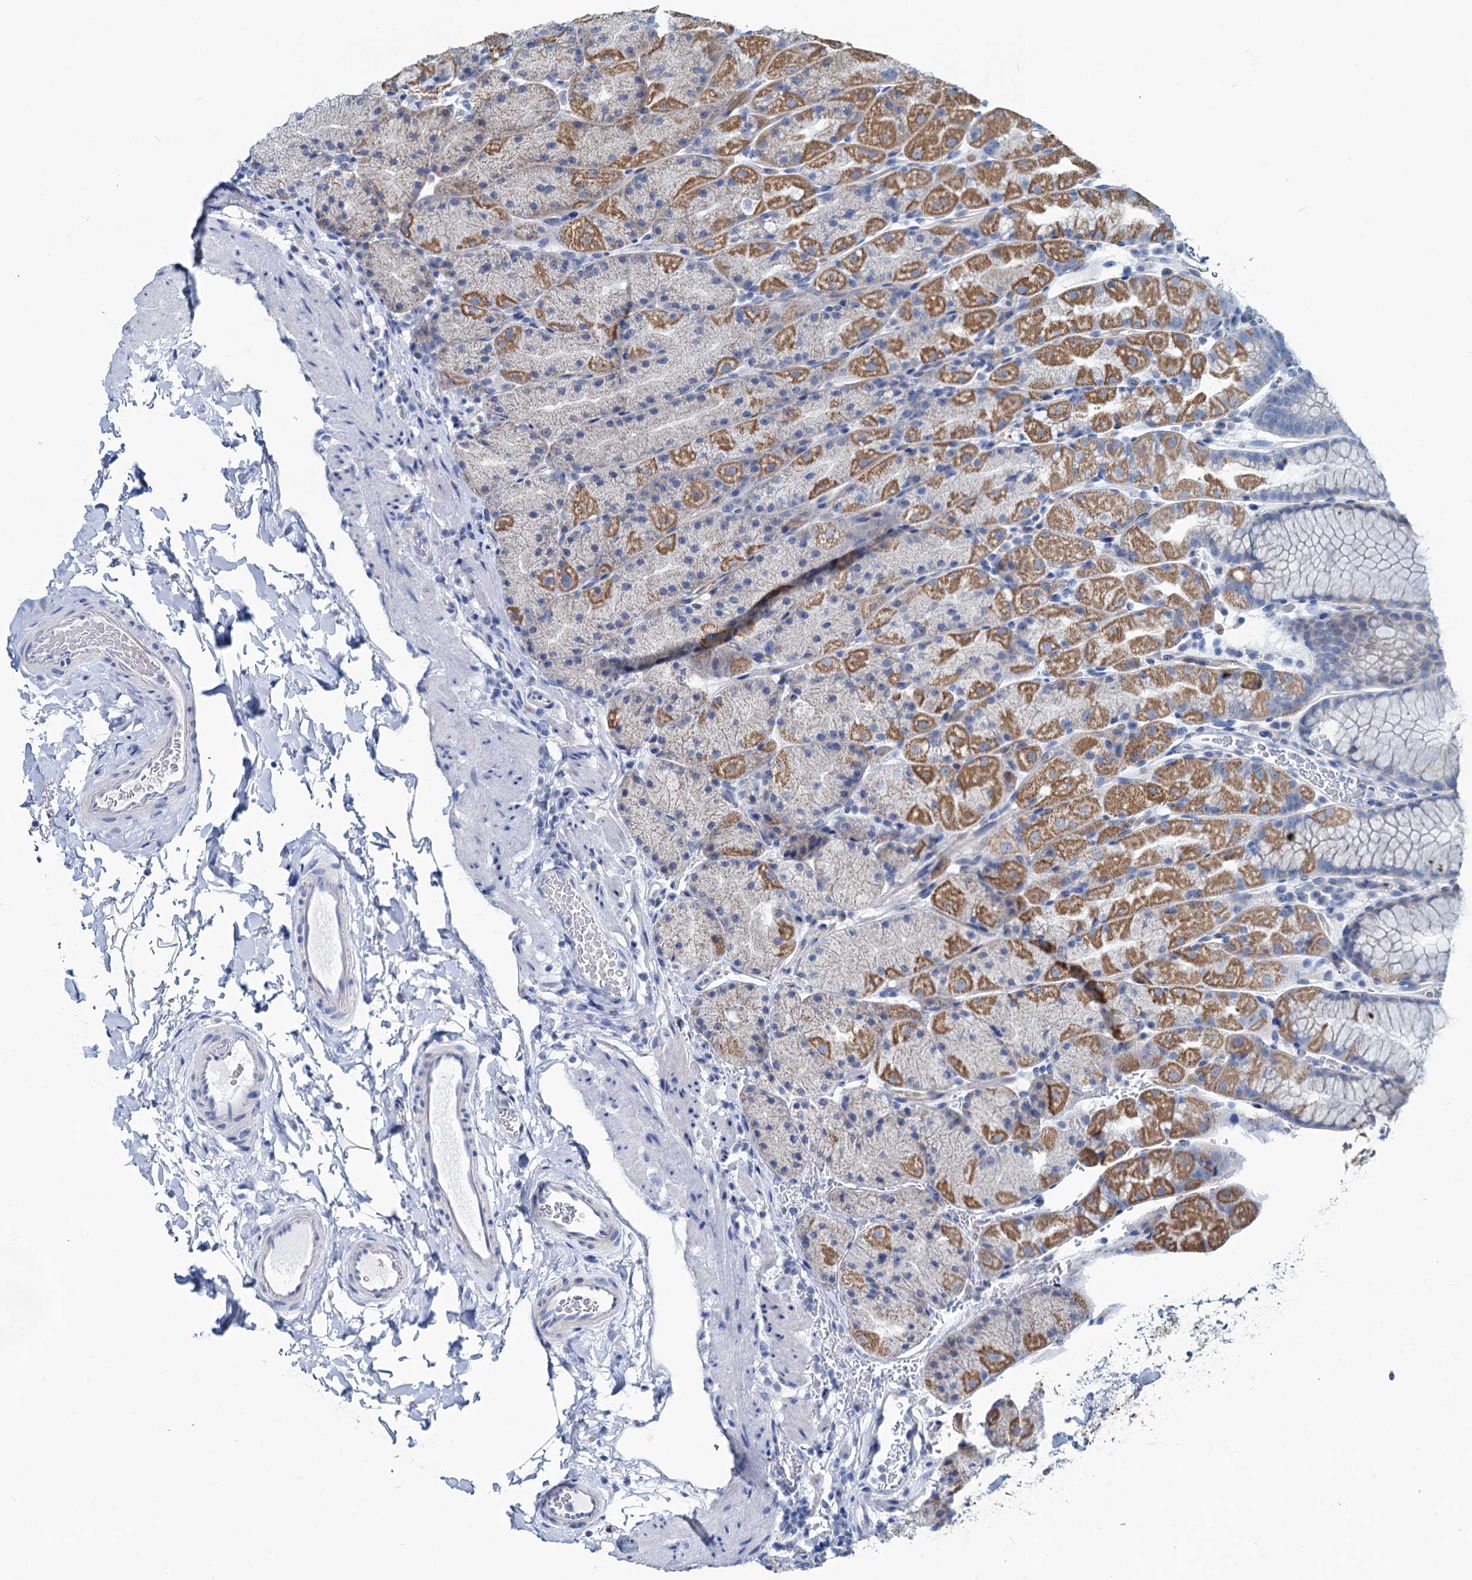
{"staining": {"intensity": "moderate", "quantity": "25%-75%", "location": "cytoplasmic/membranous"}, "tissue": "stomach", "cell_type": "Glandular cells", "image_type": "normal", "snomed": [{"axis": "morphology", "description": "Normal tissue, NOS"}, {"axis": "topography", "description": "Stomach, upper"}, {"axis": "topography", "description": "Stomach, lower"}], "caption": "Immunohistochemistry (IHC) (DAB) staining of unremarkable stomach reveals moderate cytoplasmic/membranous protein expression in about 25%-75% of glandular cells.", "gene": "SLC1A3", "patient": {"sex": "male", "age": 67}}